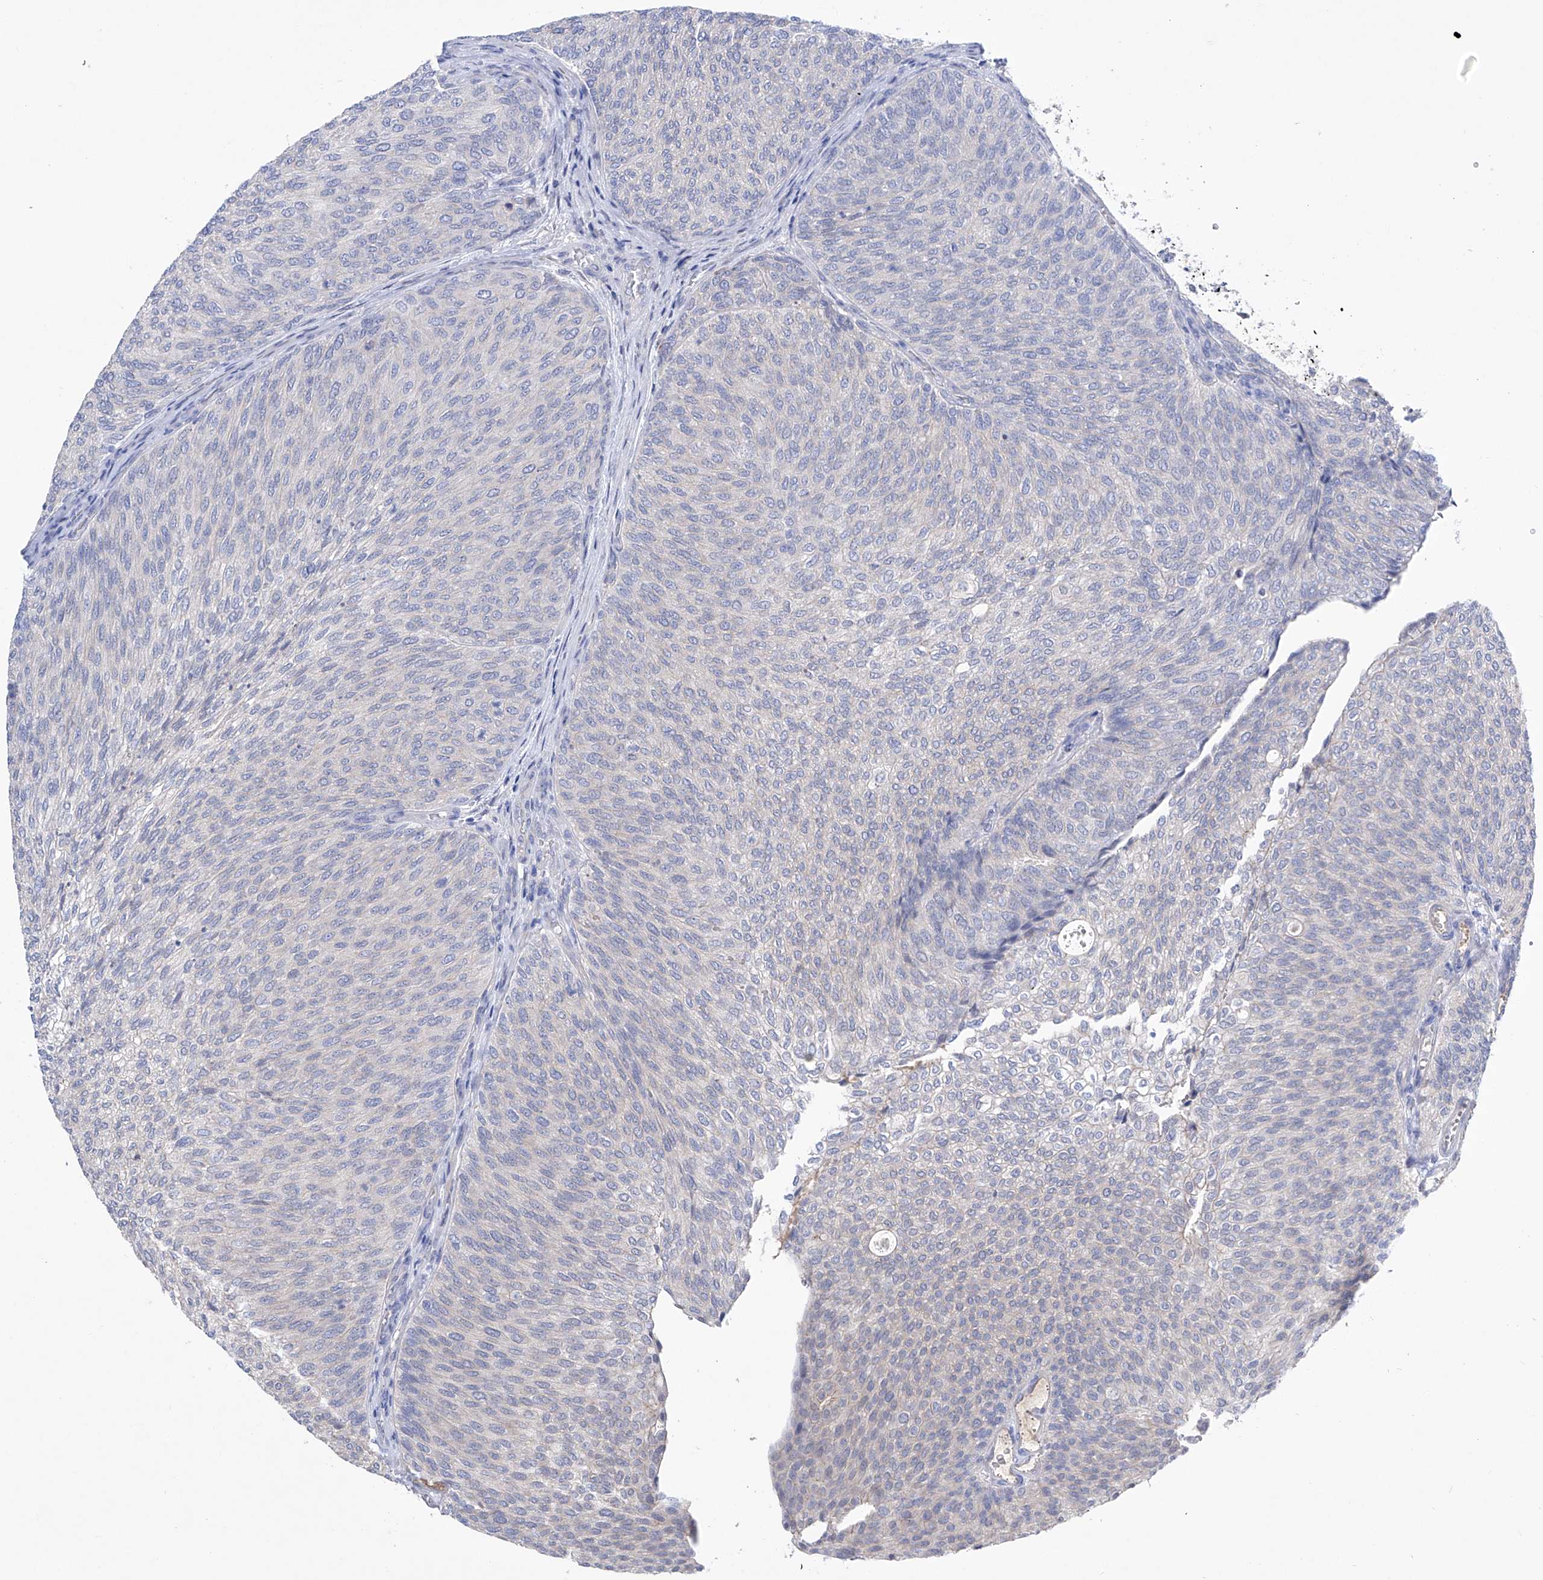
{"staining": {"intensity": "negative", "quantity": "none", "location": "none"}, "tissue": "urothelial cancer", "cell_type": "Tumor cells", "image_type": "cancer", "snomed": [{"axis": "morphology", "description": "Urothelial carcinoma, Low grade"}, {"axis": "topography", "description": "Urinary bladder"}], "caption": "A high-resolution histopathology image shows immunohistochemistry (IHC) staining of urothelial cancer, which demonstrates no significant expression in tumor cells. (Stains: DAB (3,3'-diaminobenzidine) IHC with hematoxylin counter stain, Microscopy: brightfield microscopy at high magnification).", "gene": "PGM3", "patient": {"sex": "female", "age": 79}}